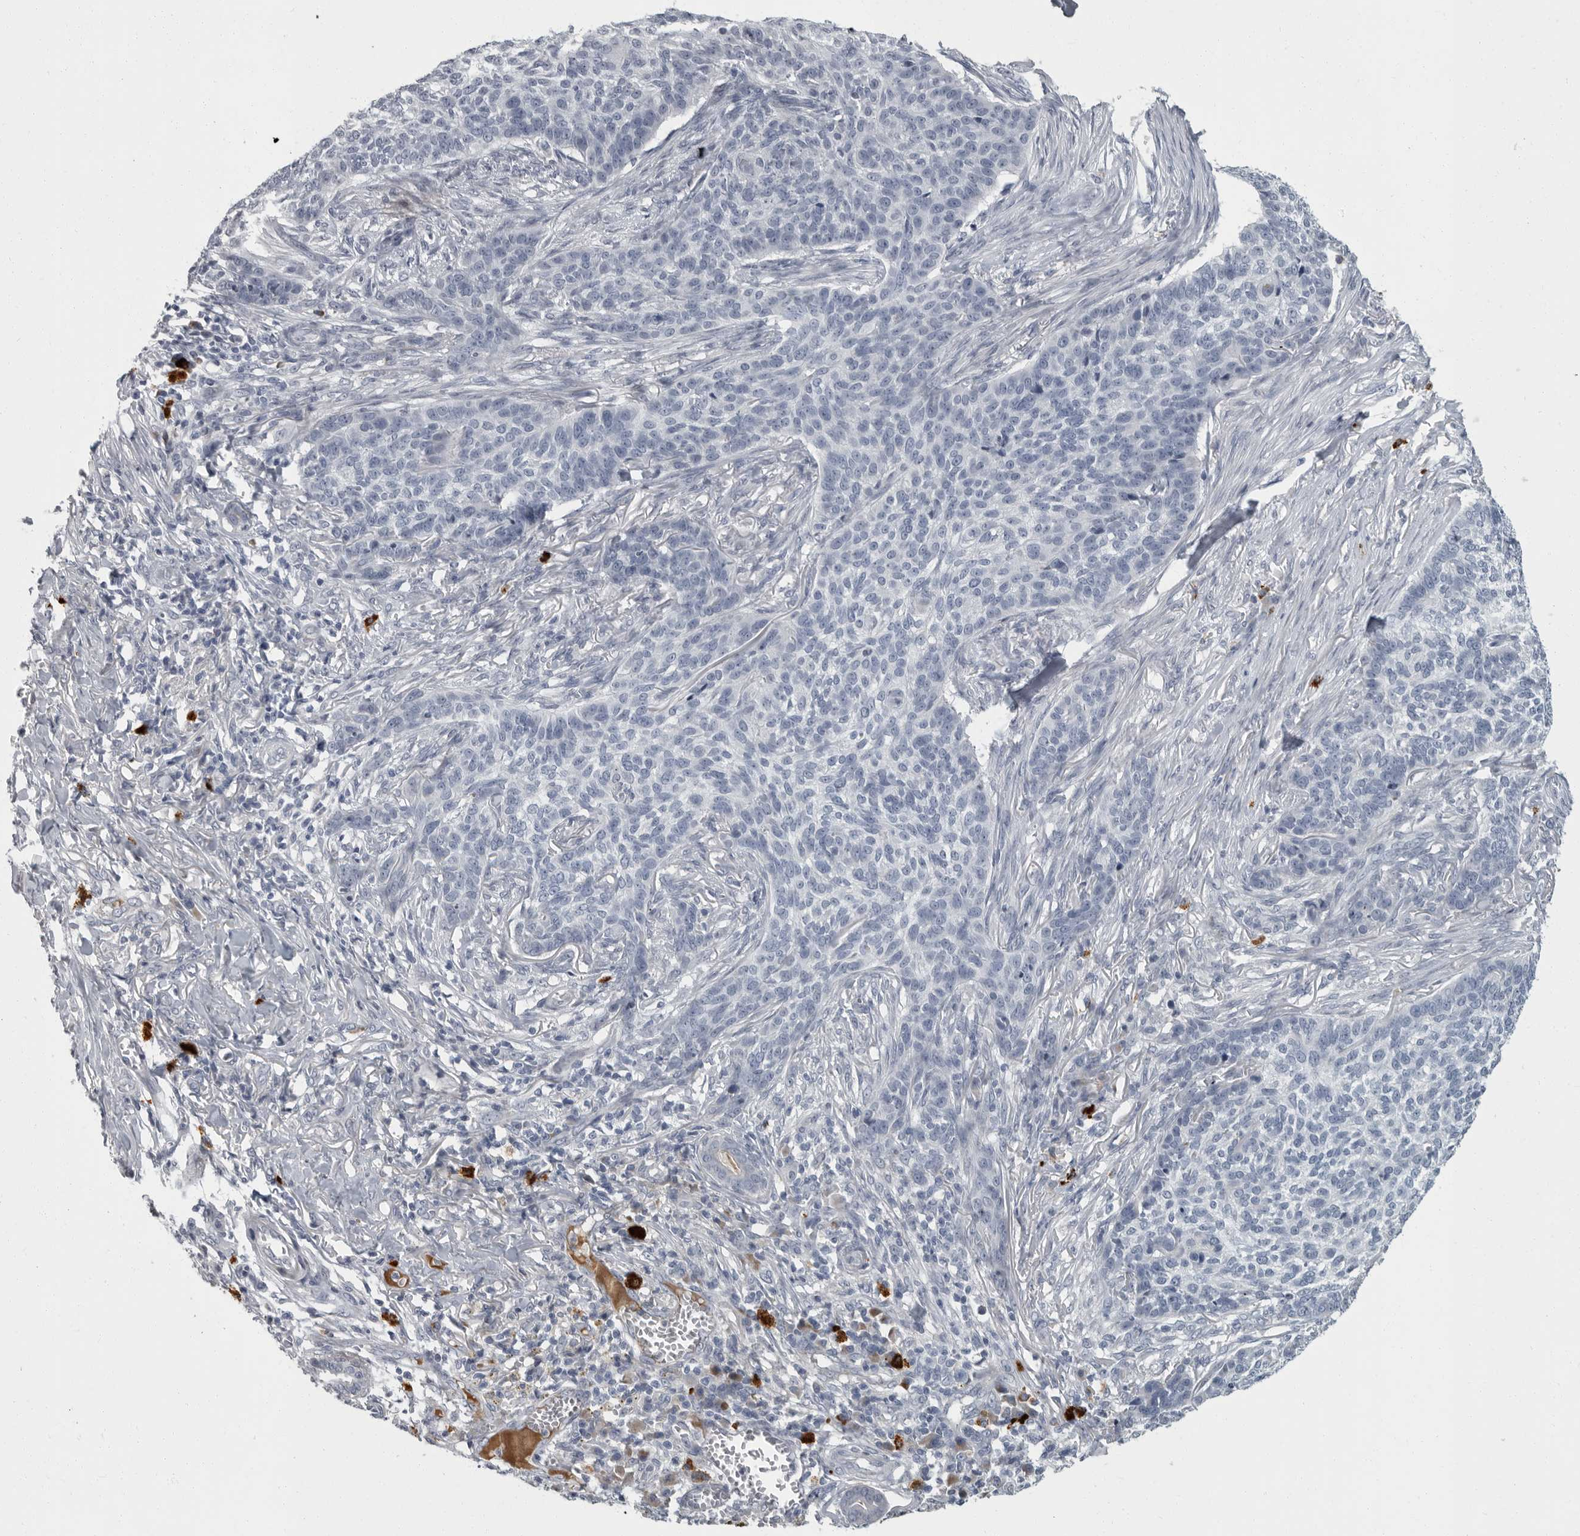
{"staining": {"intensity": "negative", "quantity": "none", "location": "none"}, "tissue": "skin cancer", "cell_type": "Tumor cells", "image_type": "cancer", "snomed": [{"axis": "morphology", "description": "Basal cell carcinoma"}, {"axis": "topography", "description": "Skin"}], "caption": "Histopathology image shows no significant protein staining in tumor cells of skin basal cell carcinoma. The staining was performed using DAB to visualize the protein expression in brown, while the nuclei were stained in blue with hematoxylin (Magnification: 20x).", "gene": "SLC25A39", "patient": {"sex": "male", "age": 85}}